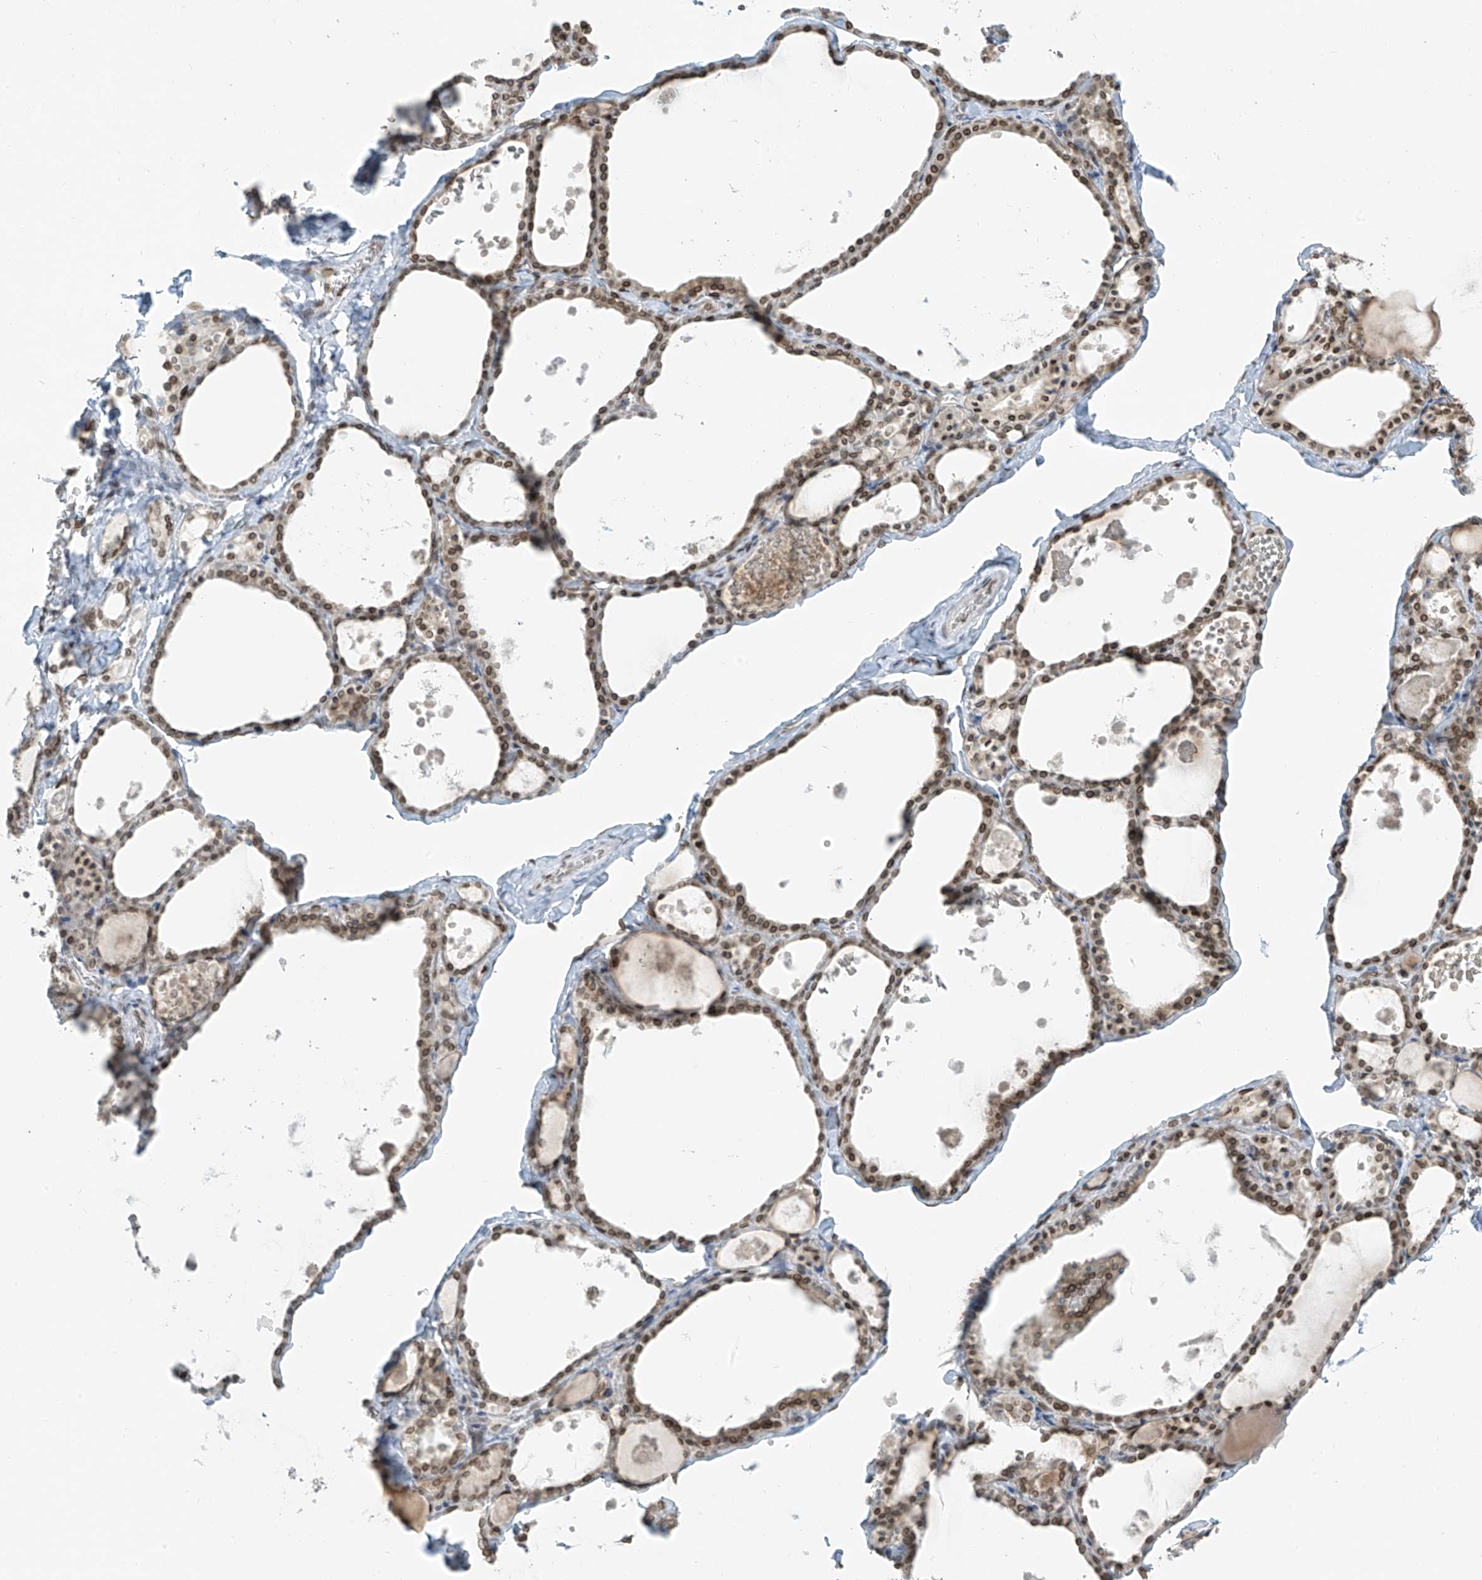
{"staining": {"intensity": "moderate", "quantity": "25%-75%", "location": "cytoplasmic/membranous,nuclear"}, "tissue": "thyroid gland", "cell_type": "Glandular cells", "image_type": "normal", "snomed": [{"axis": "morphology", "description": "Normal tissue, NOS"}, {"axis": "topography", "description": "Thyroid gland"}], "caption": "Protein staining by immunohistochemistry displays moderate cytoplasmic/membranous,nuclear staining in about 25%-75% of glandular cells in normal thyroid gland.", "gene": "SAMD15", "patient": {"sex": "male", "age": 56}}